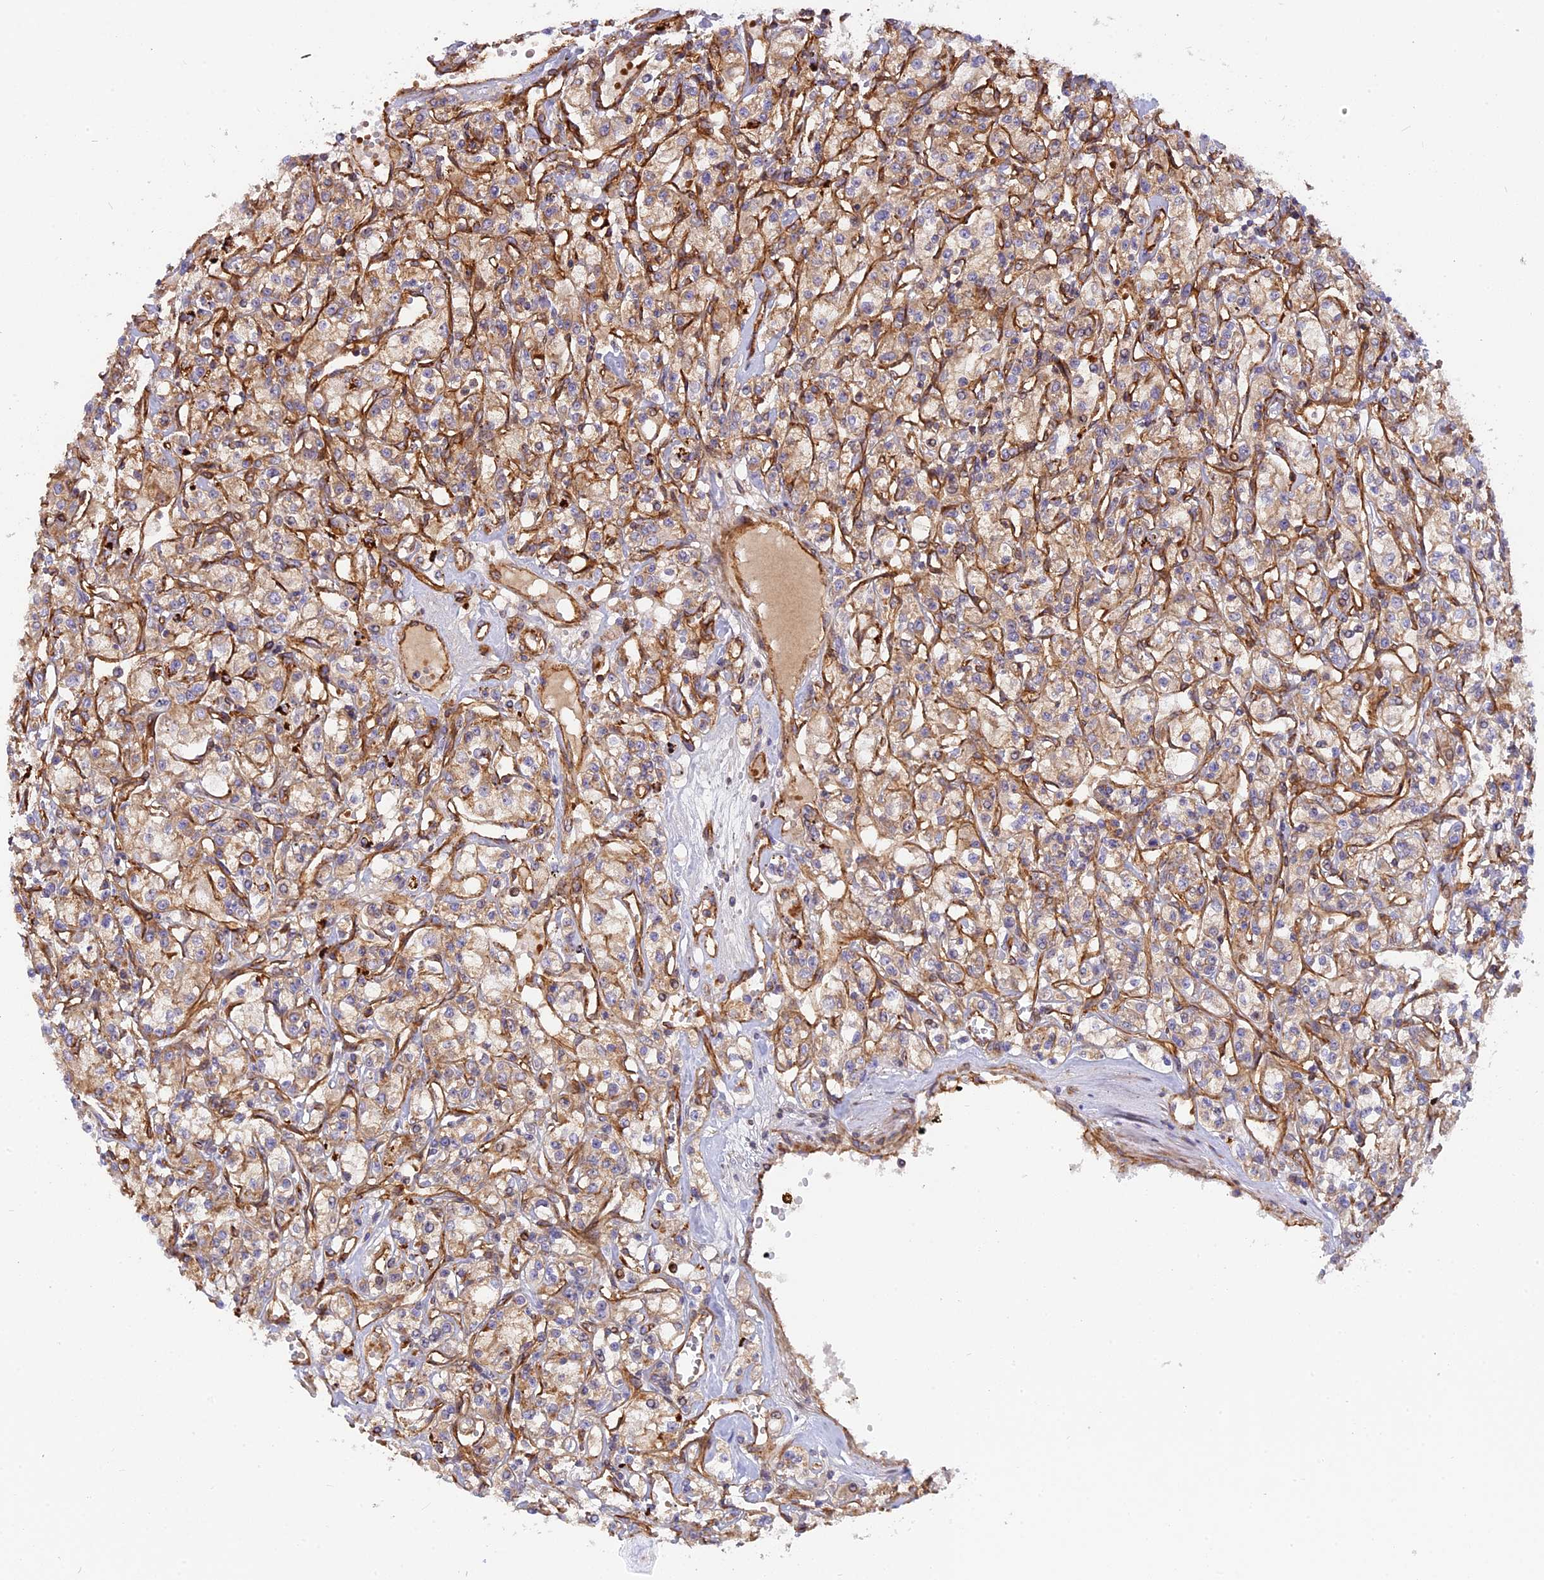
{"staining": {"intensity": "moderate", "quantity": "25%-75%", "location": "cytoplasmic/membranous"}, "tissue": "renal cancer", "cell_type": "Tumor cells", "image_type": "cancer", "snomed": [{"axis": "morphology", "description": "Adenocarcinoma, NOS"}, {"axis": "topography", "description": "Kidney"}], "caption": "High-power microscopy captured an immunohistochemistry (IHC) micrograph of renal cancer, revealing moderate cytoplasmic/membranous expression in about 25%-75% of tumor cells. (DAB = brown stain, brightfield microscopy at high magnification).", "gene": "CNBD2", "patient": {"sex": "female", "age": 59}}